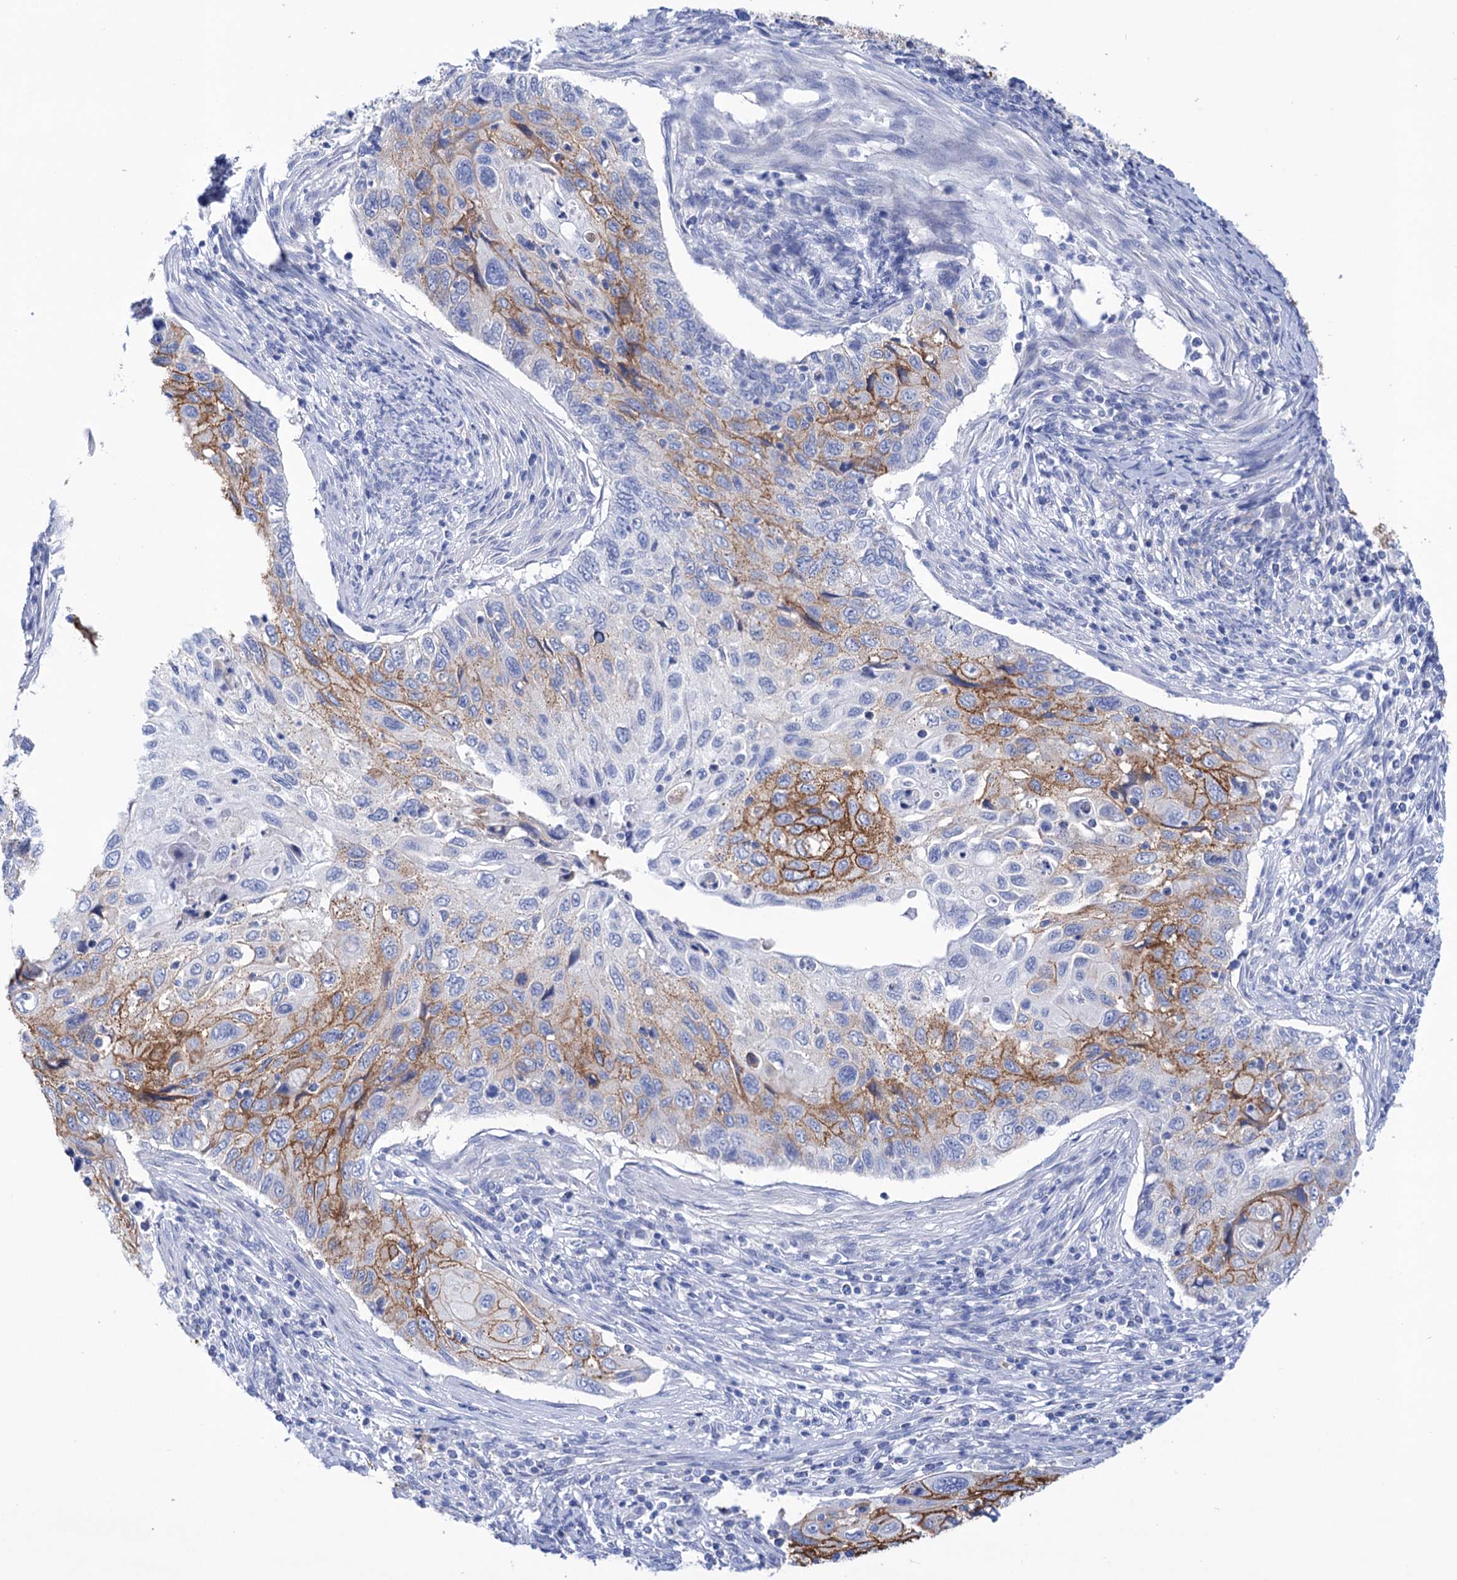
{"staining": {"intensity": "strong", "quantity": "25%-75%", "location": "cytoplasmic/membranous"}, "tissue": "cervical cancer", "cell_type": "Tumor cells", "image_type": "cancer", "snomed": [{"axis": "morphology", "description": "Squamous cell carcinoma, NOS"}, {"axis": "topography", "description": "Cervix"}], "caption": "Protein expression analysis of cervical cancer shows strong cytoplasmic/membranous positivity in approximately 25%-75% of tumor cells.", "gene": "YARS2", "patient": {"sex": "female", "age": 70}}